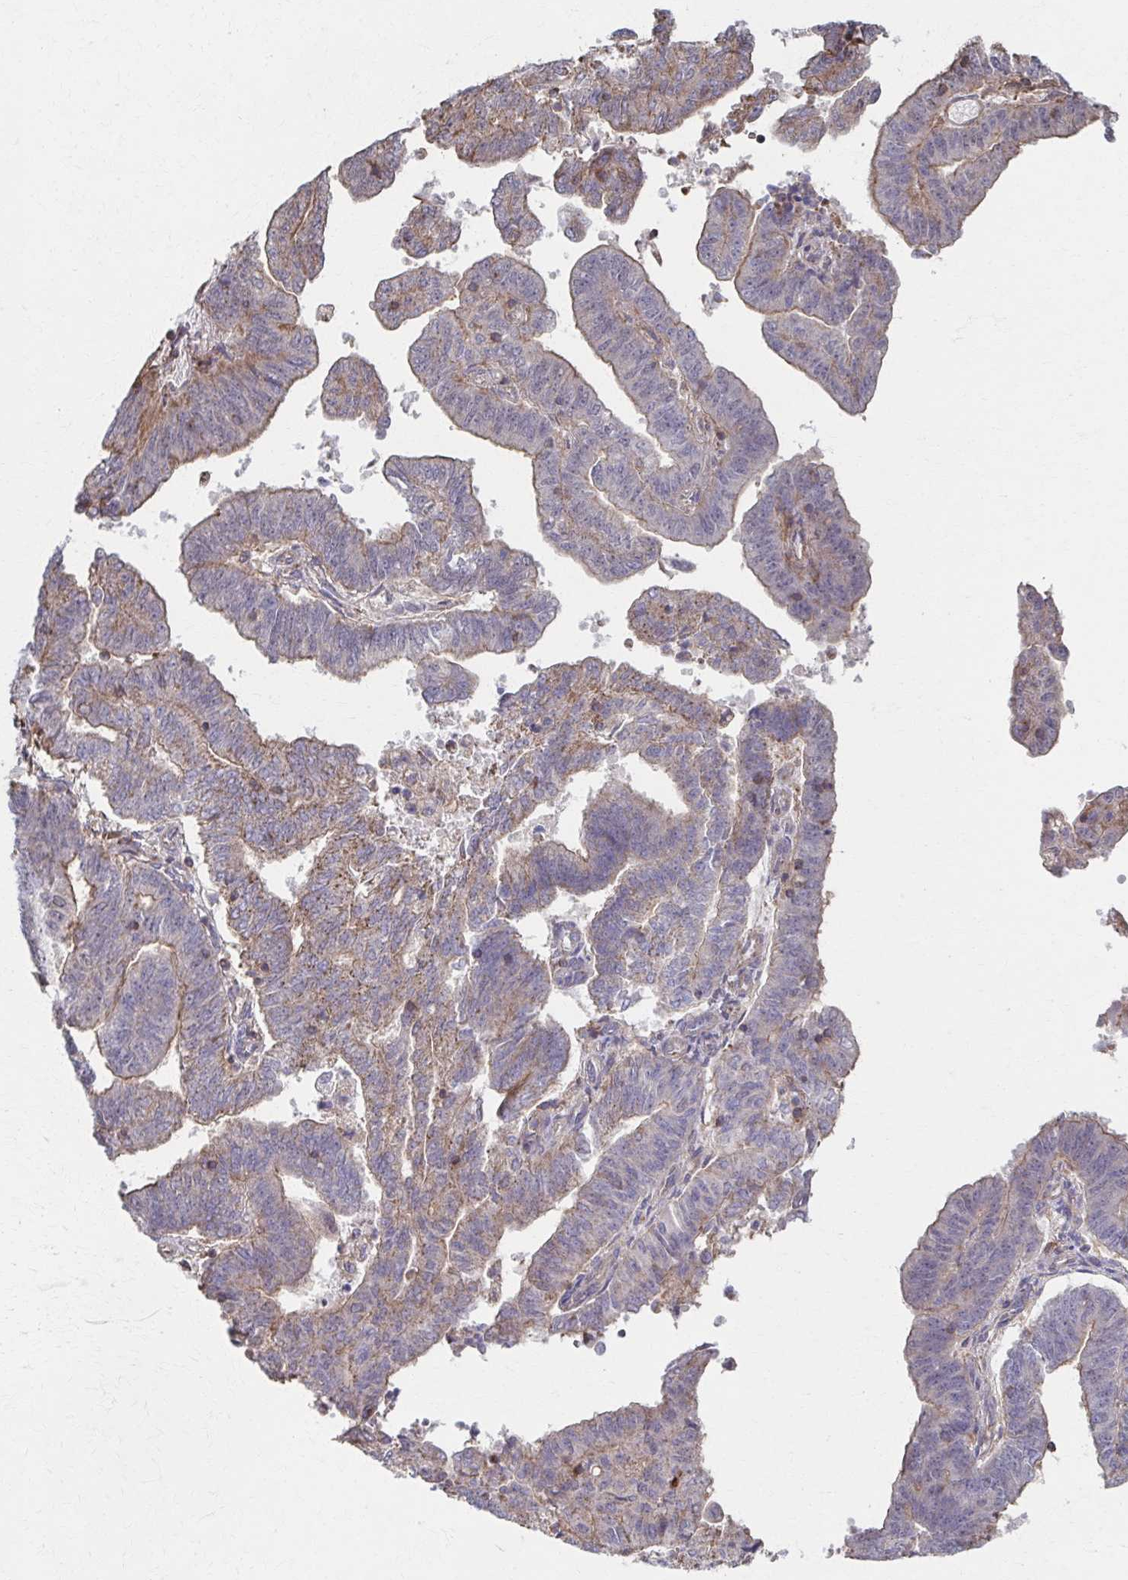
{"staining": {"intensity": "moderate", "quantity": "25%-75%", "location": "cytoplasmic/membranous"}, "tissue": "endometrial cancer", "cell_type": "Tumor cells", "image_type": "cancer", "snomed": [{"axis": "morphology", "description": "Adenocarcinoma, NOS"}, {"axis": "topography", "description": "Endometrium"}], "caption": "Immunohistochemistry (DAB (3,3'-diaminobenzidine)) staining of human endometrial adenocarcinoma exhibits moderate cytoplasmic/membranous protein positivity in approximately 25%-75% of tumor cells.", "gene": "KLHL34", "patient": {"sex": "female", "age": 82}}